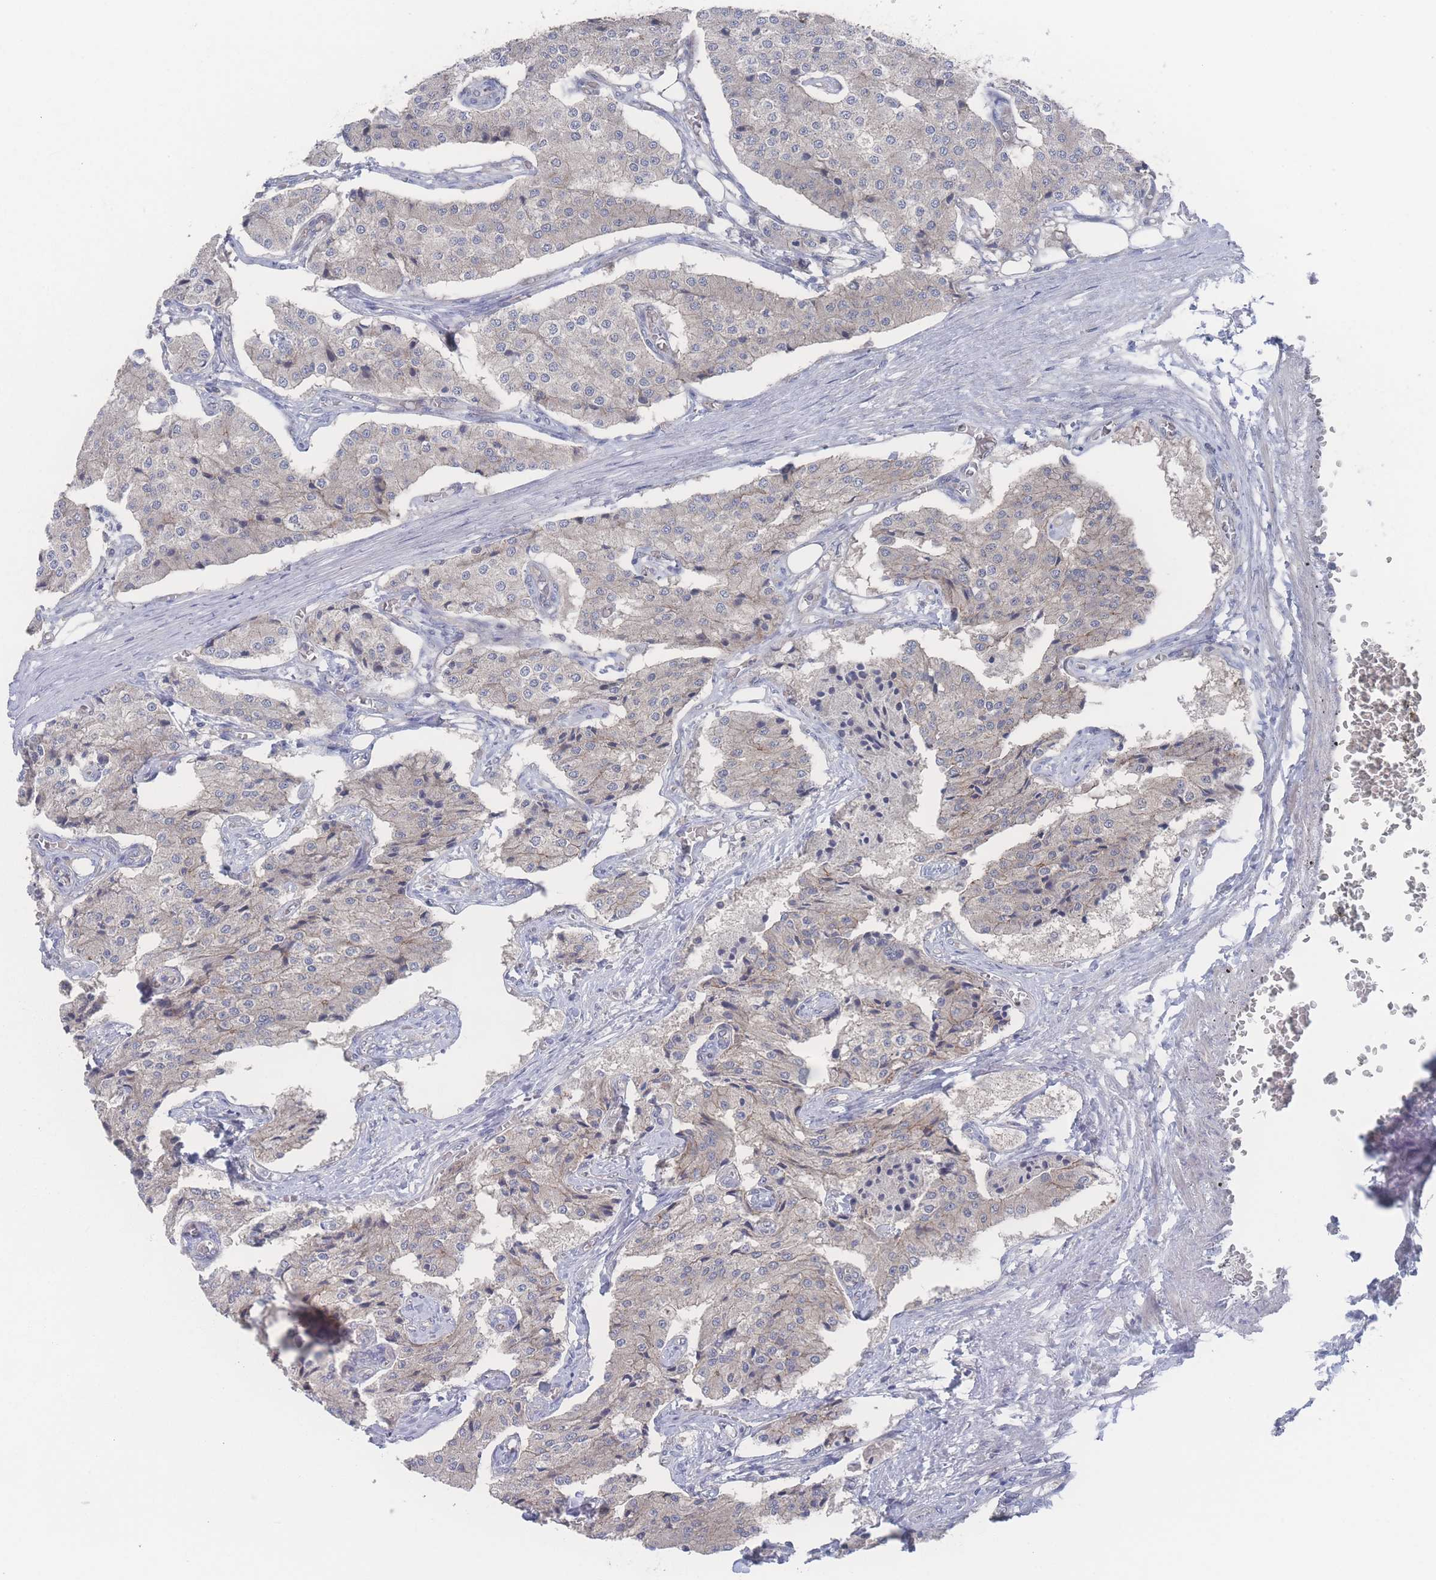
{"staining": {"intensity": "weak", "quantity": "<25%", "location": "cytoplasmic/membranous"}, "tissue": "carcinoid", "cell_type": "Tumor cells", "image_type": "cancer", "snomed": [{"axis": "morphology", "description": "Carcinoid, malignant, NOS"}, {"axis": "topography", "description": "Colon"}], "caption": "The IHC micrograph has no significant positivity in tumor cells of carcinoid tissue.", "gene": "NBEAL1", "patient": {"sex": "female", "age": 52}}